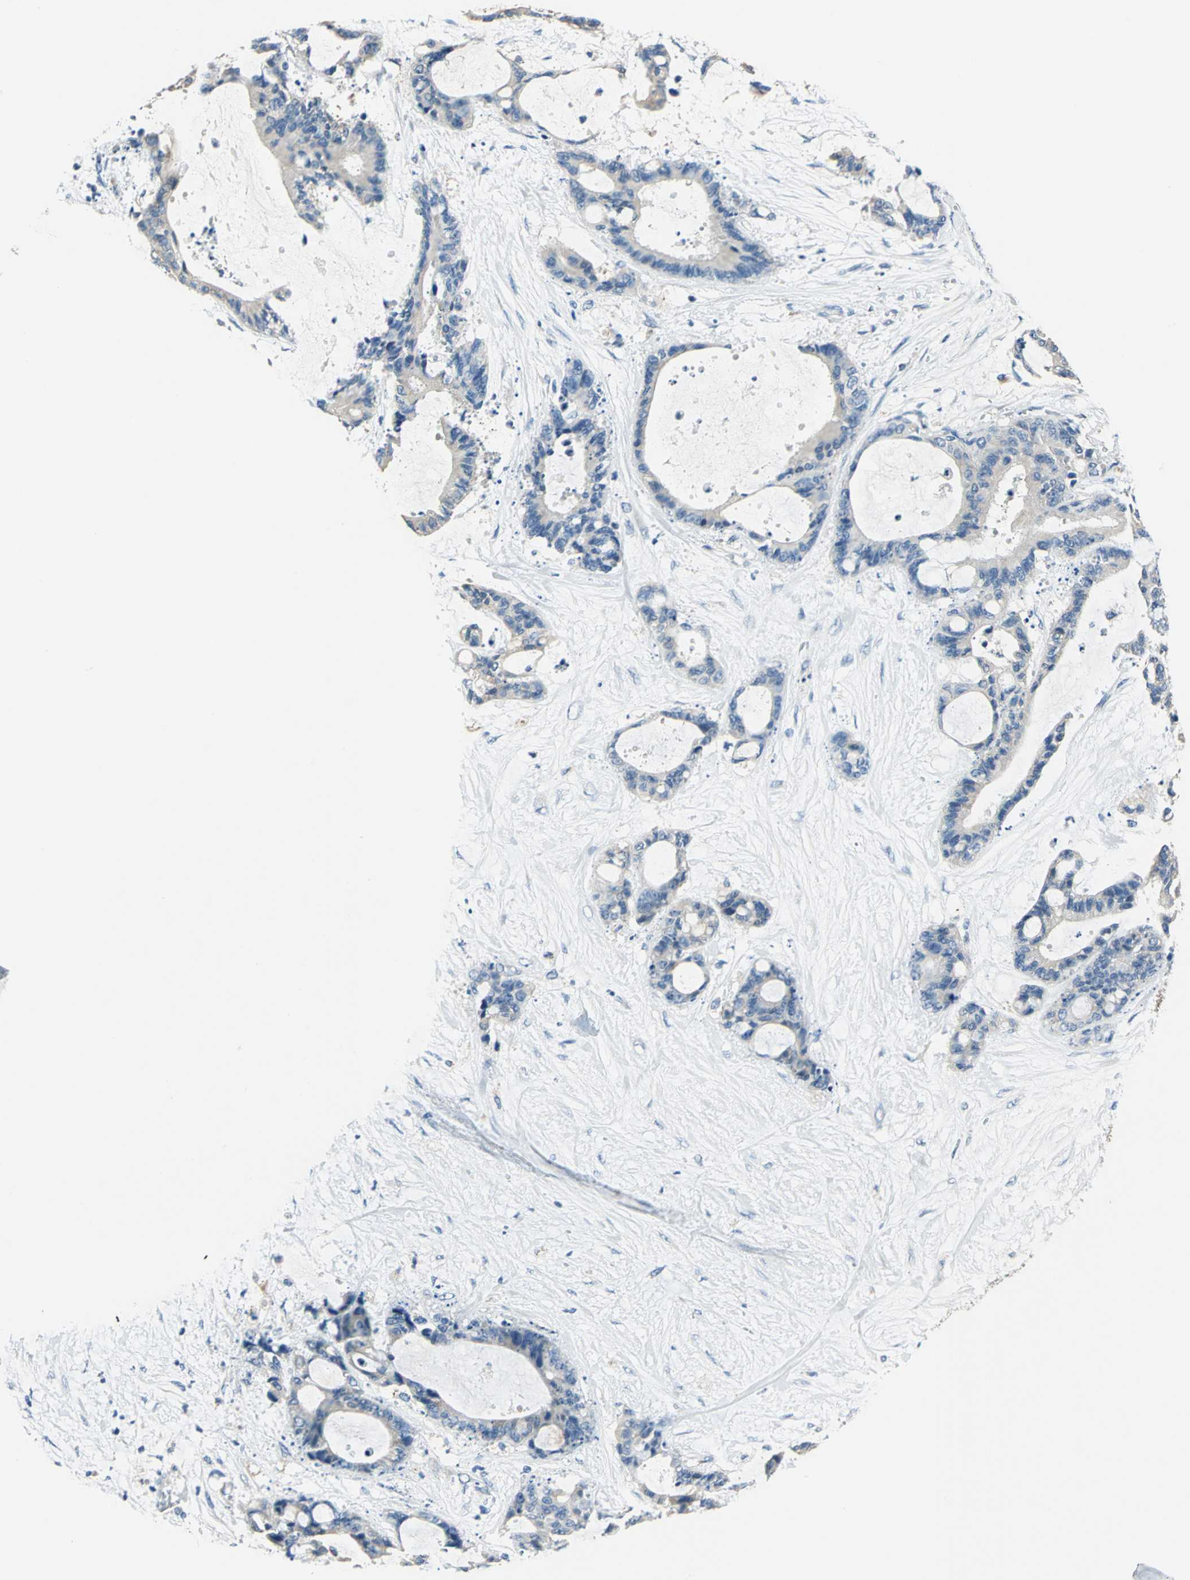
{"staining": {"intensity": "weak", "quantity": ">75%", "location": "cytoplasmic/membranous"}, "tissue": "liver cancer", "cell_type": "Tumor cells", "image_type": "cancer", "snomed": [{"axis": "morphology", "description": "Cholangiocarcinoma"}, {"axis": "topography", "description": "Liver"}], "caption": "This micrograph exhibits liver cholangiocarcinoma stained with immunohistochemistry to label a protein in brown. The cytoplasmic/membranous of tumor cells show weak positivity for the protein. Nuclei are counter-stained blue.", "gene": "RASD2", "patient": {"sex": "female", "age": 73}}